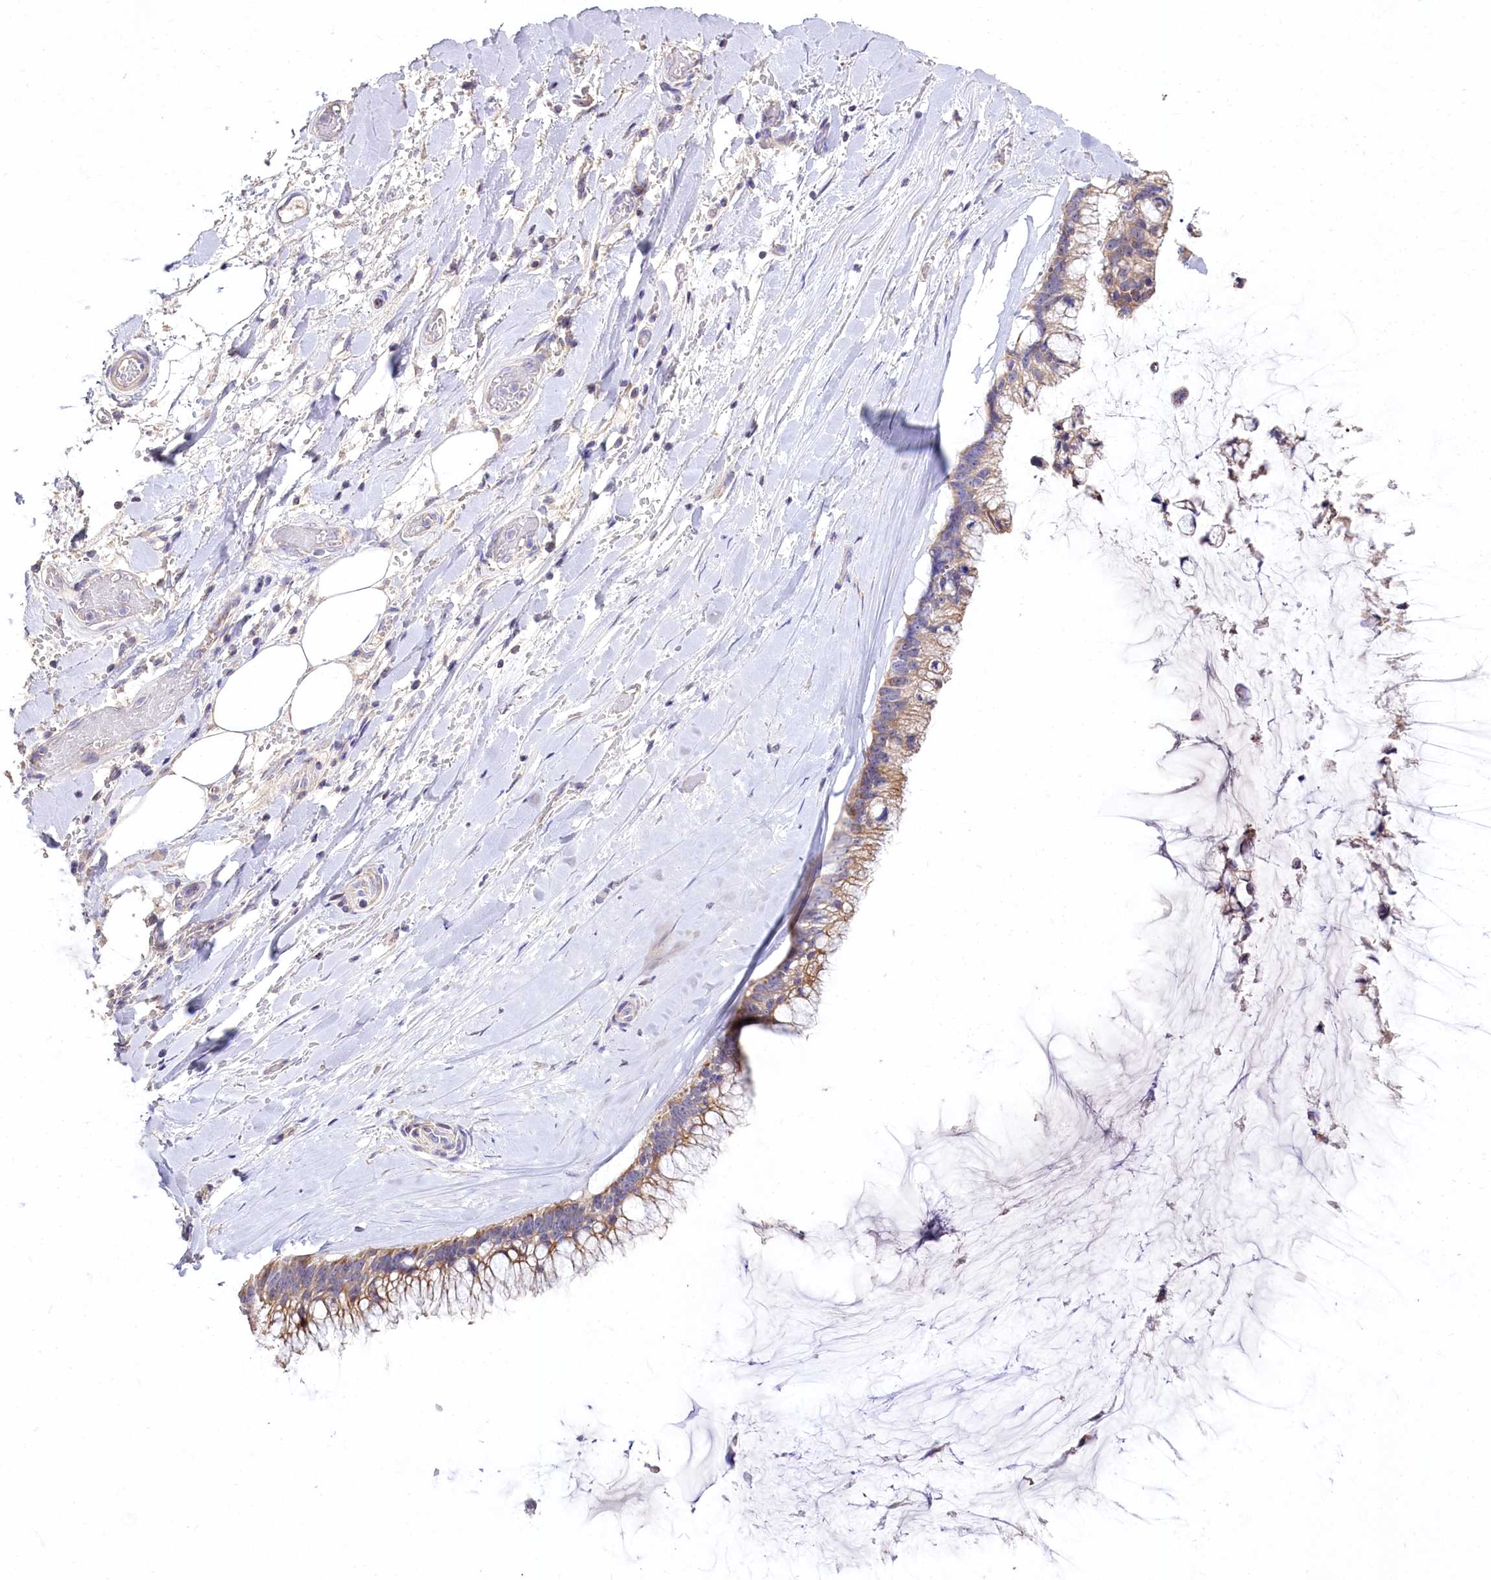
{"staining": {"intensity": "moderate", "quantity": "25%-75%", "location": "cytoplasmic/membranous"}, "tissue": "ovarian cancer", "cell_type": "Tumor cells", "image_type": "cancer", "snomed": [{"axis": "morphology", "description": "Cystadenocarcinoma, mucinous, NOS"}, {"axis": "topography", "description": "Ovary"}], "caption": "Approximately 25%-75% of tumor cells in ovarian mucinous cystadenocarcinoma show moderate cytoplasmic/membranous protein positivity as visualized by brown immunohistochemical staining.", "gene": "PTER", "patient": {"sex": "female", "age": 39}}